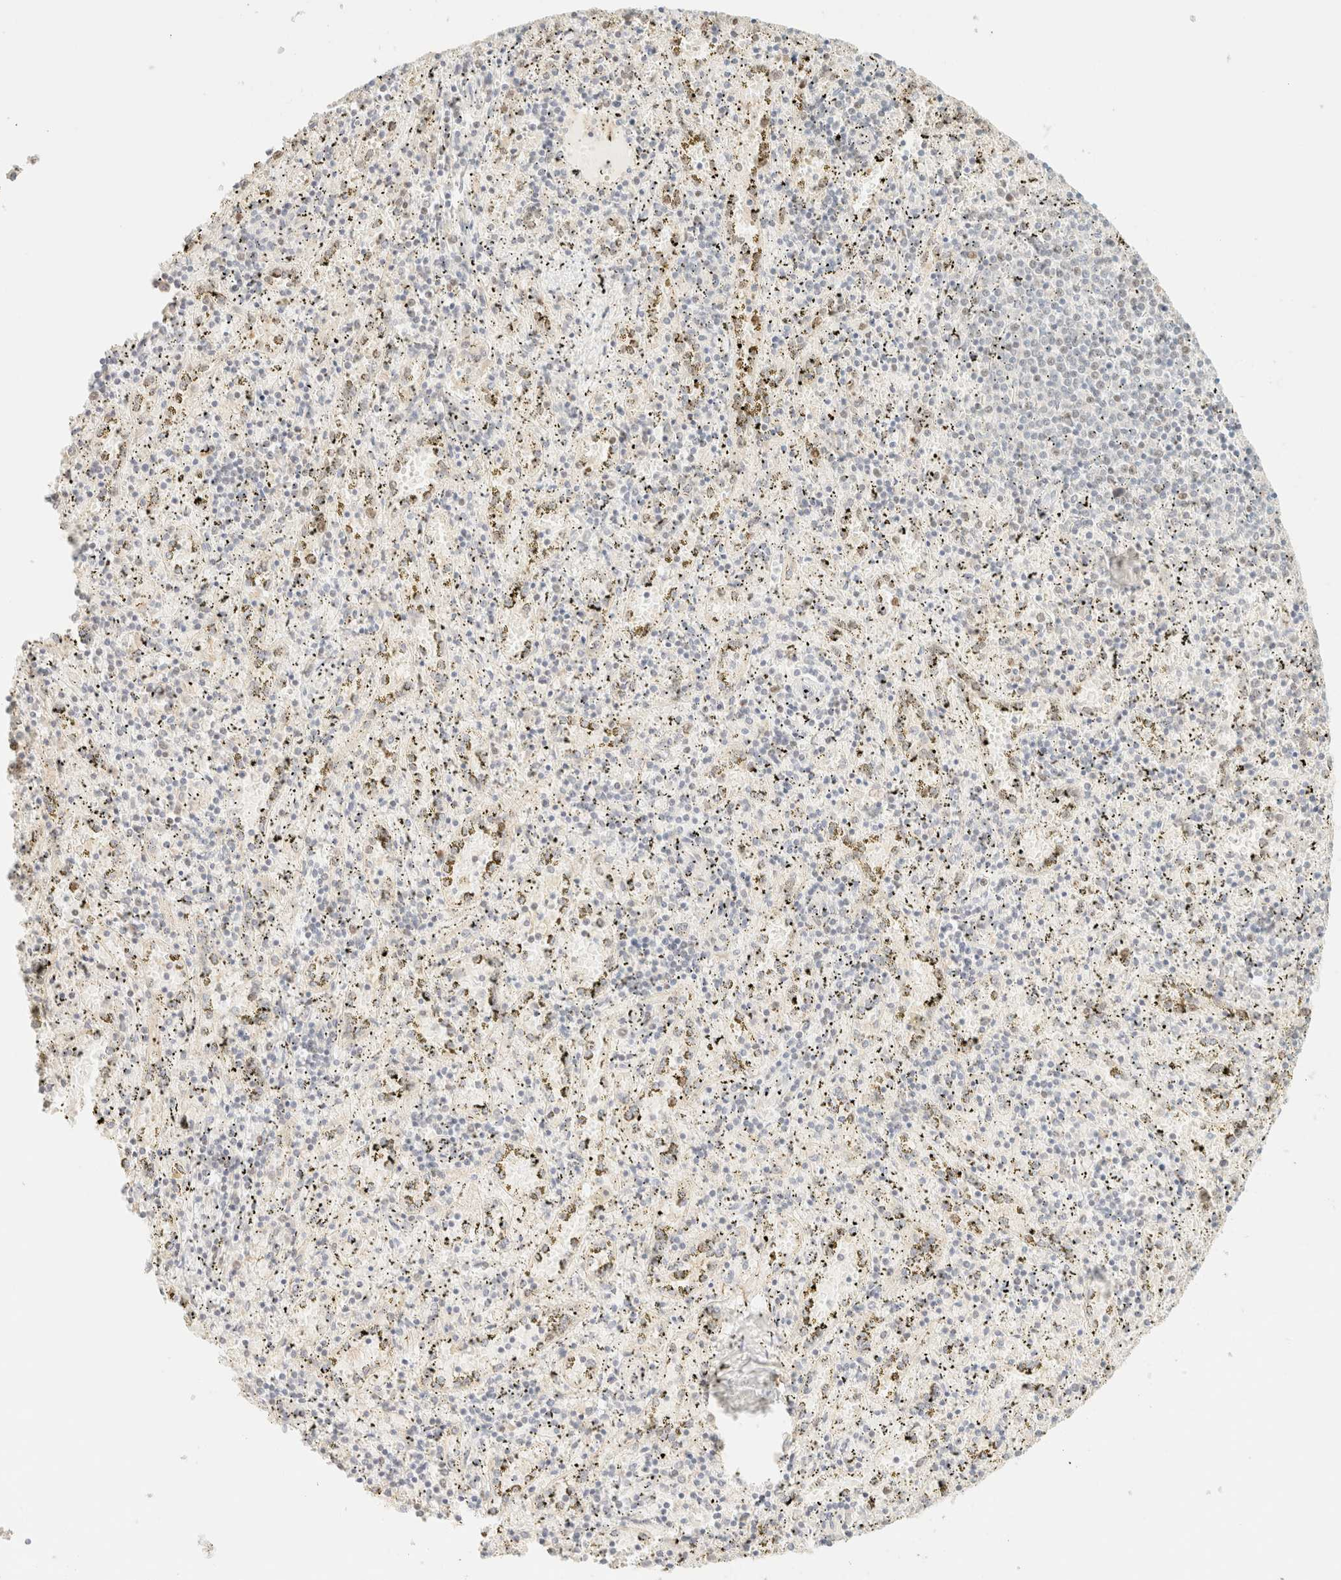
{"staining": {"intensity": "weak", "quantity": "25%-75%", "location": "nuclear"}, "tissue": "spleen", "cell_type": "Cells in red pulp", "image_type": "normal", "snomed": [{"axis": "morphology", "description": "Normal tissue, NOS"}, {"axis": "topography", "description": "Spleen"}], "caption": "This image exhibits immunohistochemistry staining of unremarkable human spleen, with low weak nuclear positivity in about 25%-75% of cells in red pulp.", "gene": "TSR1", "patient": {"sex": "male", "age": 11}}